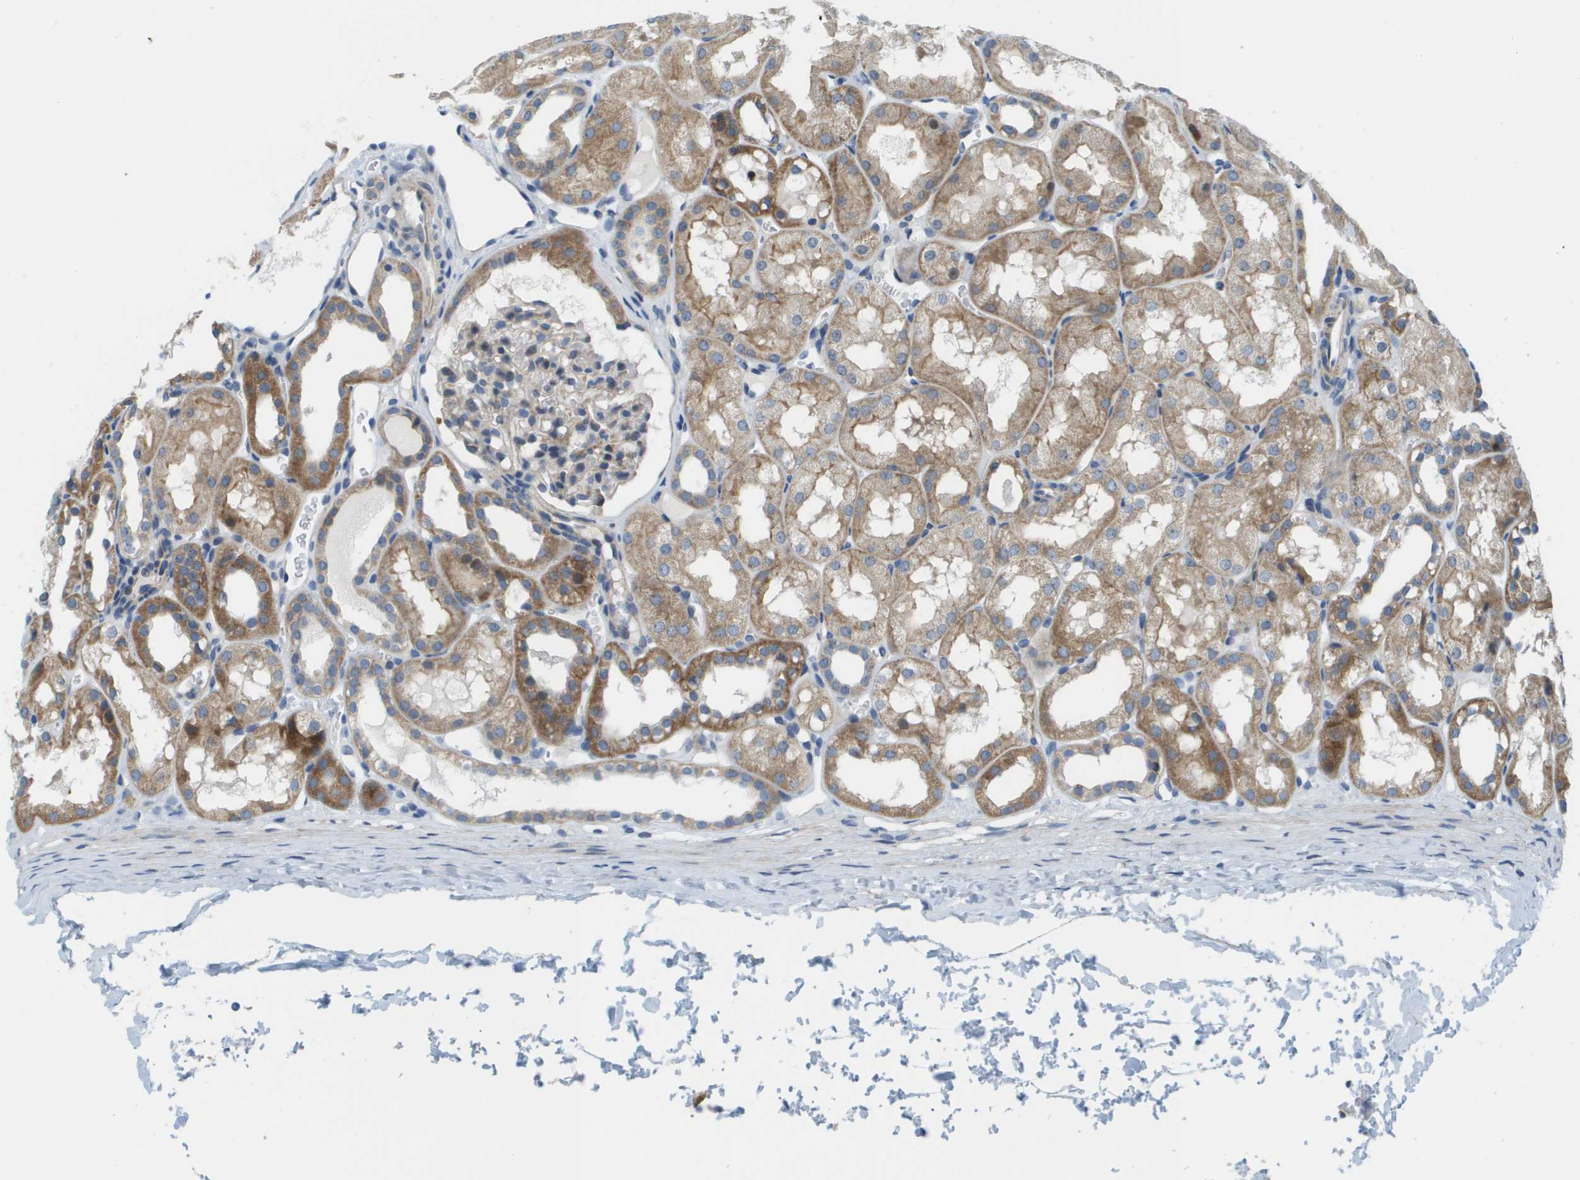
{"staining": {"intensity": "negative", "quantity": "none", "location": "none"}, "tissue": "kidney", "cell_type": "Cells in glomeruli", "image_type": "normal", "snomed": [{"axis": "morphology", "description": "Normal tissue, NOS"}, {"axis": "topography", "description": "Kidney"}, {"axis": "topography", "description": "Urinary bladder"}], "caption": "This is a image of immunohistochemistry (IHC) staining of benign kidney, which shows no staining in cells in glomeruli. (DAB (3,3'-diaminobenzidine) immunohistochemistry with hematoxylin counter stain).", "gene": "KRT23", "patient": {"sex": "male", "age": 16}}